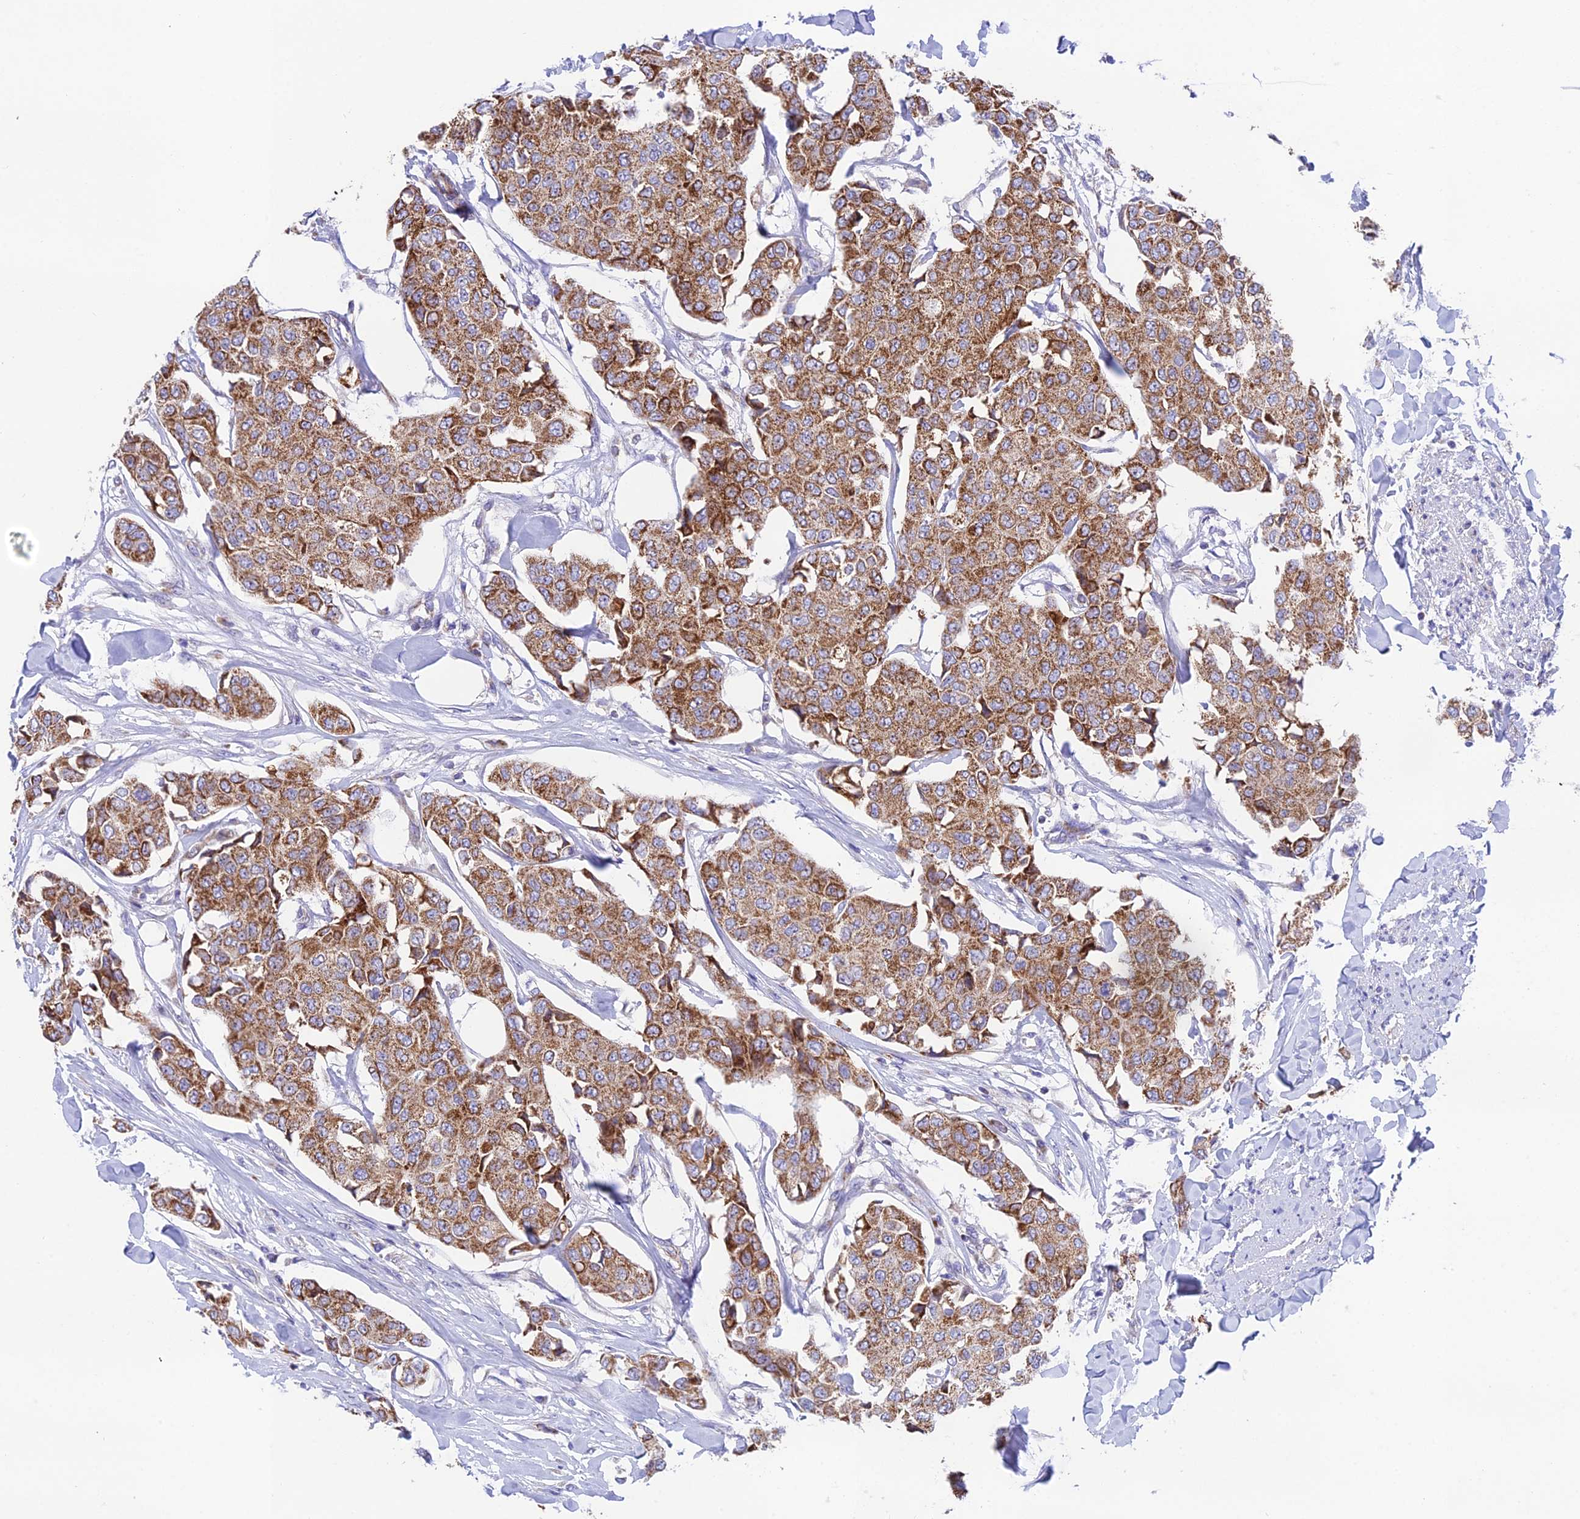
{"staining": {"intensity": "moderate", "quantity": ">75%", "location": "cytoplasmic/membranous"}, "tissue": "breast cancer", "cell_type": "Tumor cells", "image_type": "cancer", "snomed": [{"axis": "morphology", "description": "Duct carcinoma"}, {"axis": "topography", "description": "Breast"}], "caption": "Human breast cancer stained with a brown dye shows moderate cytoplasmic/membranous positive expression in approximately >75% of tumor cells.", "gene": "HSDL2", "patient": {"sex": "female", "age": 80}}